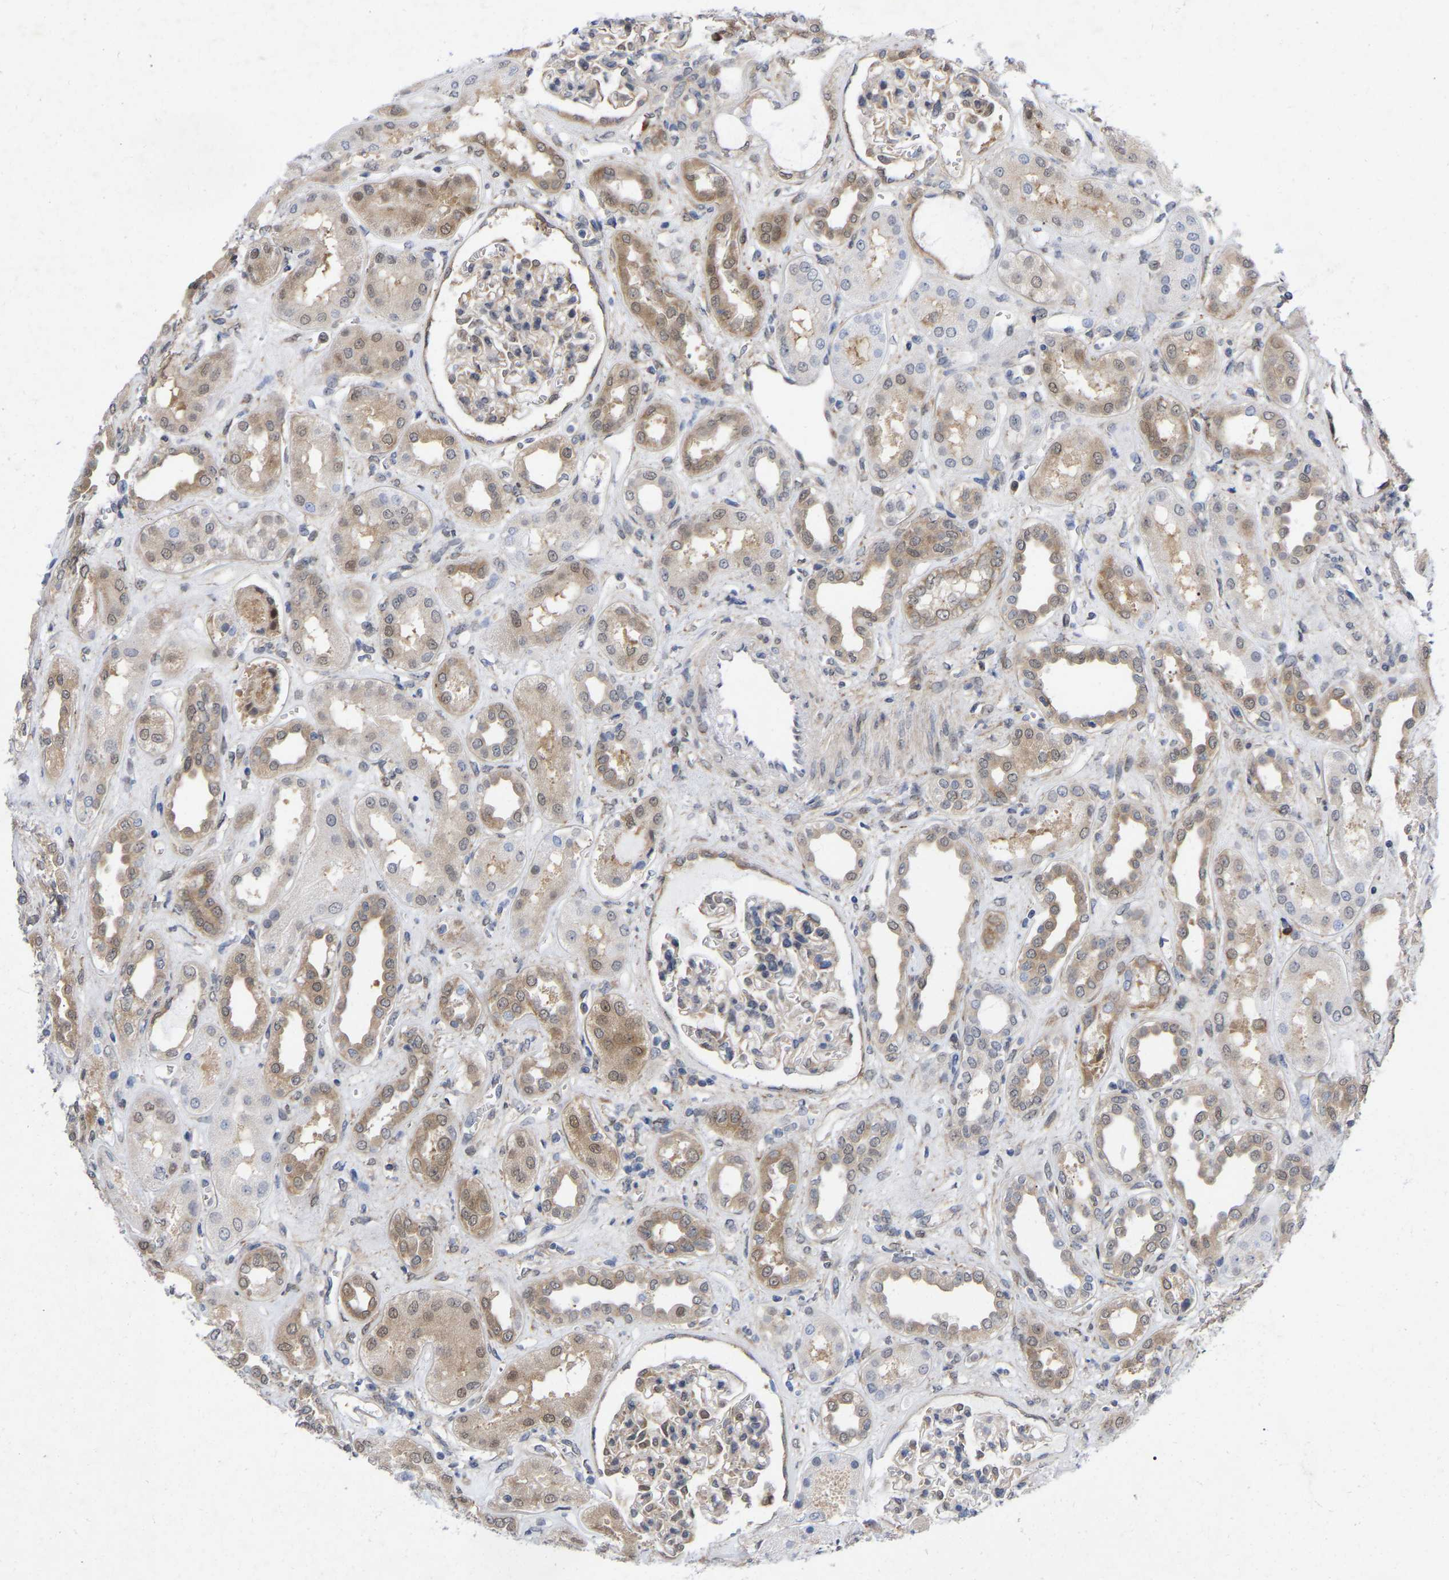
{"staining": {"intensity": "weak", "quantity": "25%-75%", "location": "cytoplasmic/membranous"}, "tissue": "kidney", "cell_type": "Cells in glomeruli", "image_type": "normal", "snomed": [{"axis": "morphology", "description": "Normal tissue, NOS"}, {"axis": "topography", "description": "Kidney"}], "caption": "Protein expression analysis of unremarkable kidney exhibits weak cytoplasmic/membranous expression in about 25%-75% of cells in glomeruli. The staining was performed using DAB, with brown indicating positive protein expression. Nuclei are stained blue with hematoxylin.", "gene": "UBE4B", "patient": {"sex": "male", "age": 59}}